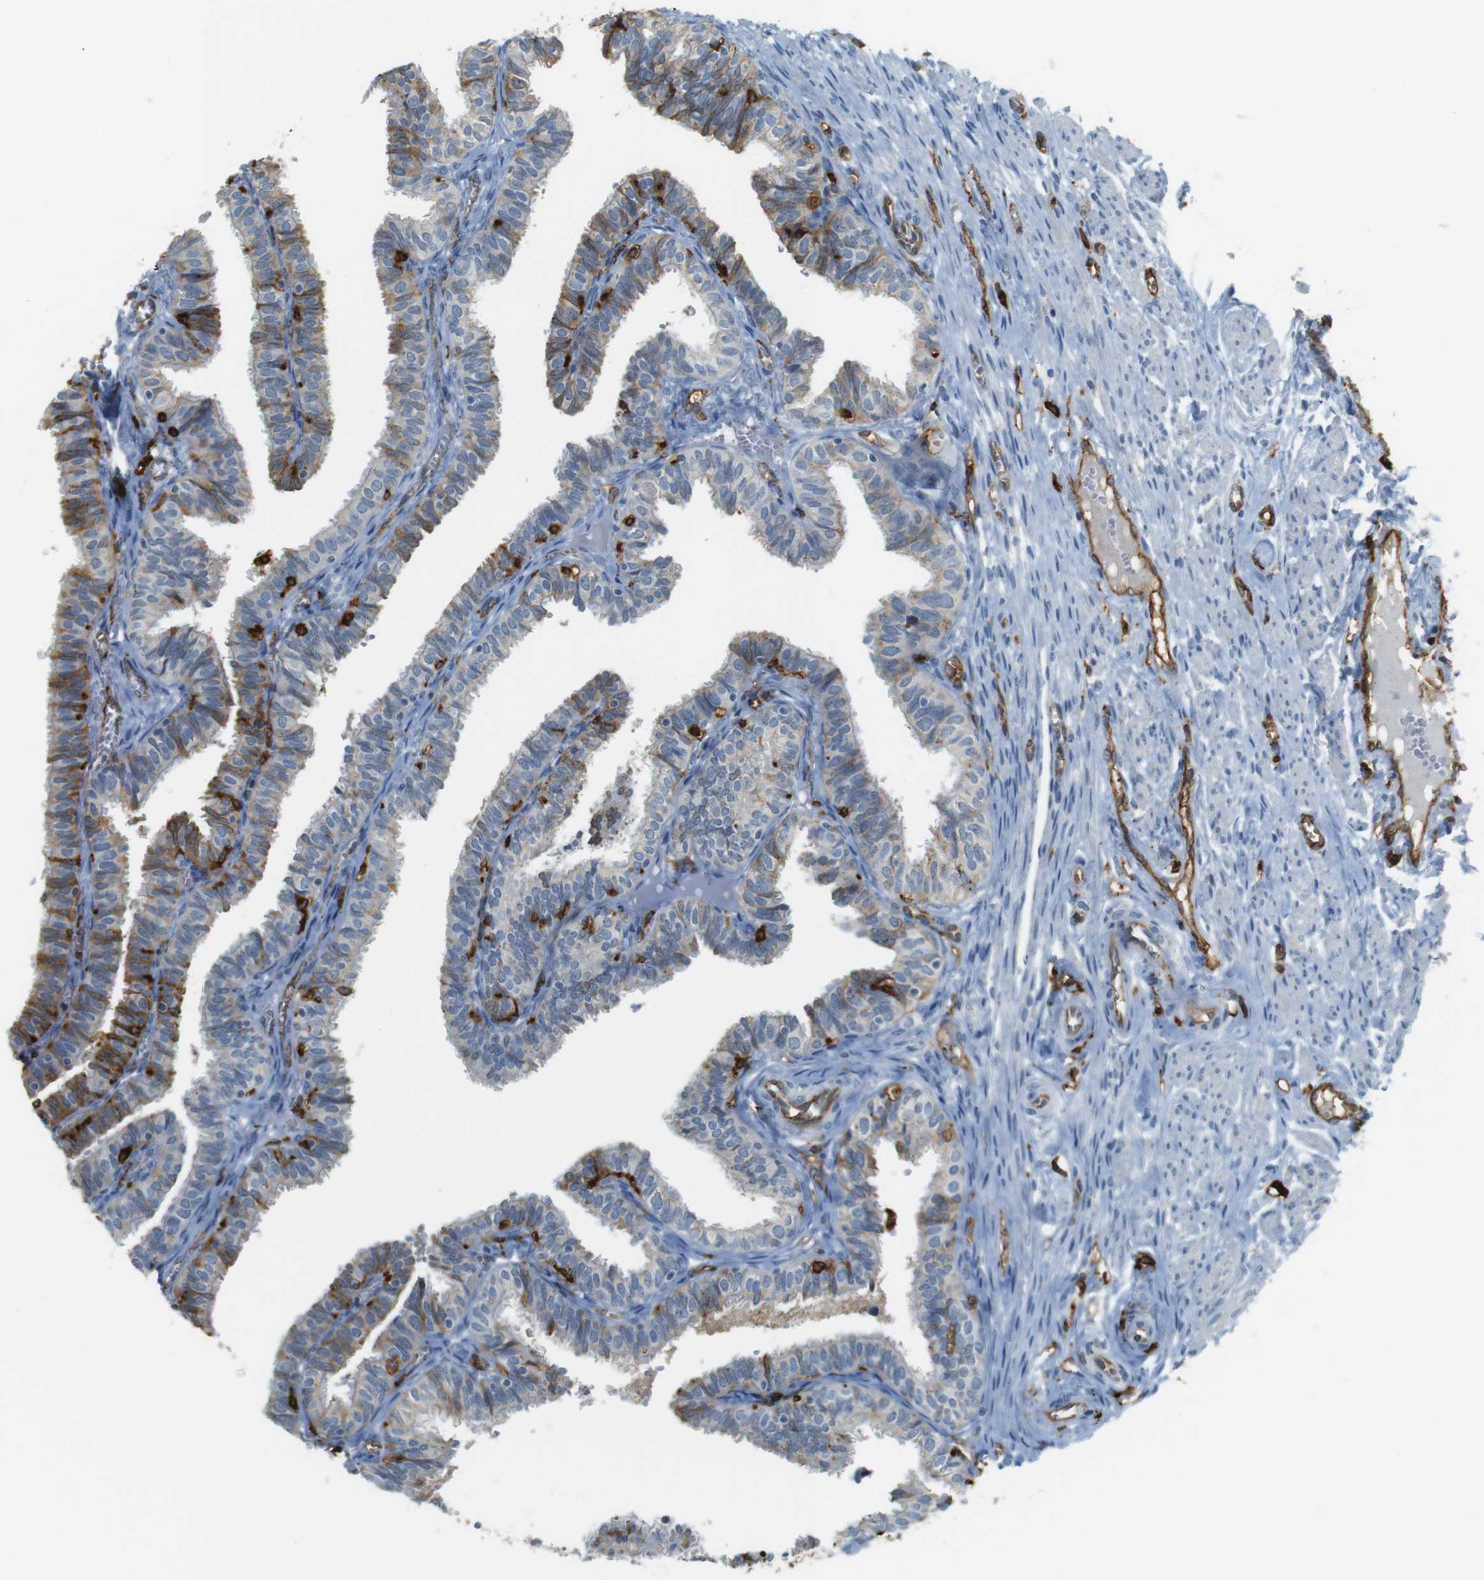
{"staining": {"intensity": "strong", "quantity": "25%-75%", "location": "cytoplasmic/membranous"}, "tissue": "fallopian tube", "cell_type": "Glandular cells", "image_type": "normal", "snomed": [{"axis": "morphology", "description": "Normal tissue, NOS"}, {"axis": "topography", "description": "Fallopian tube"}], "caption": "Immunohistochemistry (DAB) staining of benign human fallopian tube reveals strong cytoplasmic/membranous protein staining in approximately 25%-75% of glandular cells.", "gene": "HLA", "patient": {"sex": "female", "age": 46}}